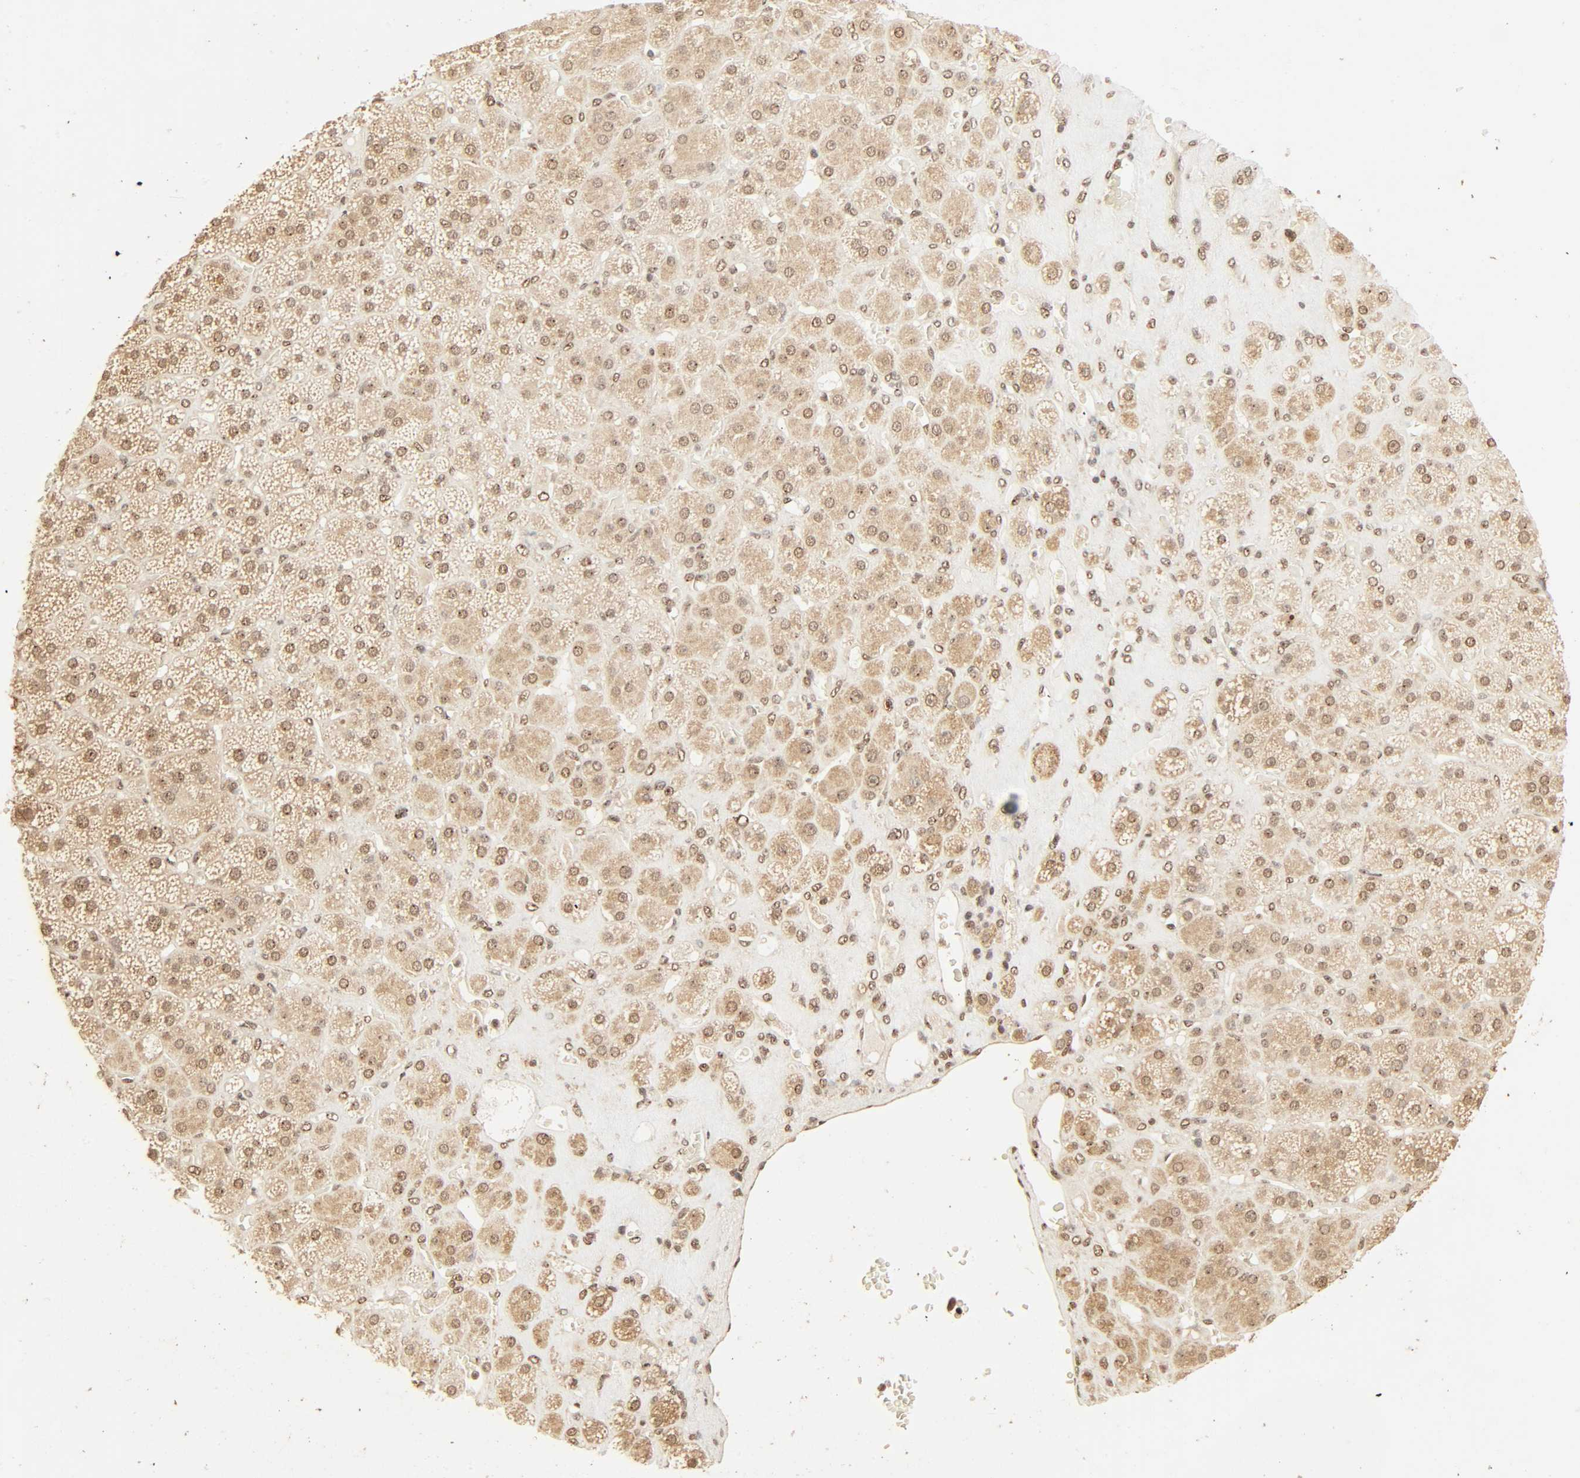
{"staining": {"intensity": "moderate", "quantity": ">75%", "location": "cytoplasmic/membranous,nuclear"}, "tissue": "adrenal gland", "cell_type": "Glandular cells", "image_type": "normal", "snomed": [{"axis": "morphology", "description": "Normal tissue, NOS"}, {"axis": "topography", "description": "Adrenal gland"}], "caption": "Adrenal gland stained for a protein (brown) shows moderate cytoplasmic/membranous,nuclear positive staining in approximately >75% of glandular cells.", "gene": "UBC", "patient": {"sex": "female", "age": 71}}